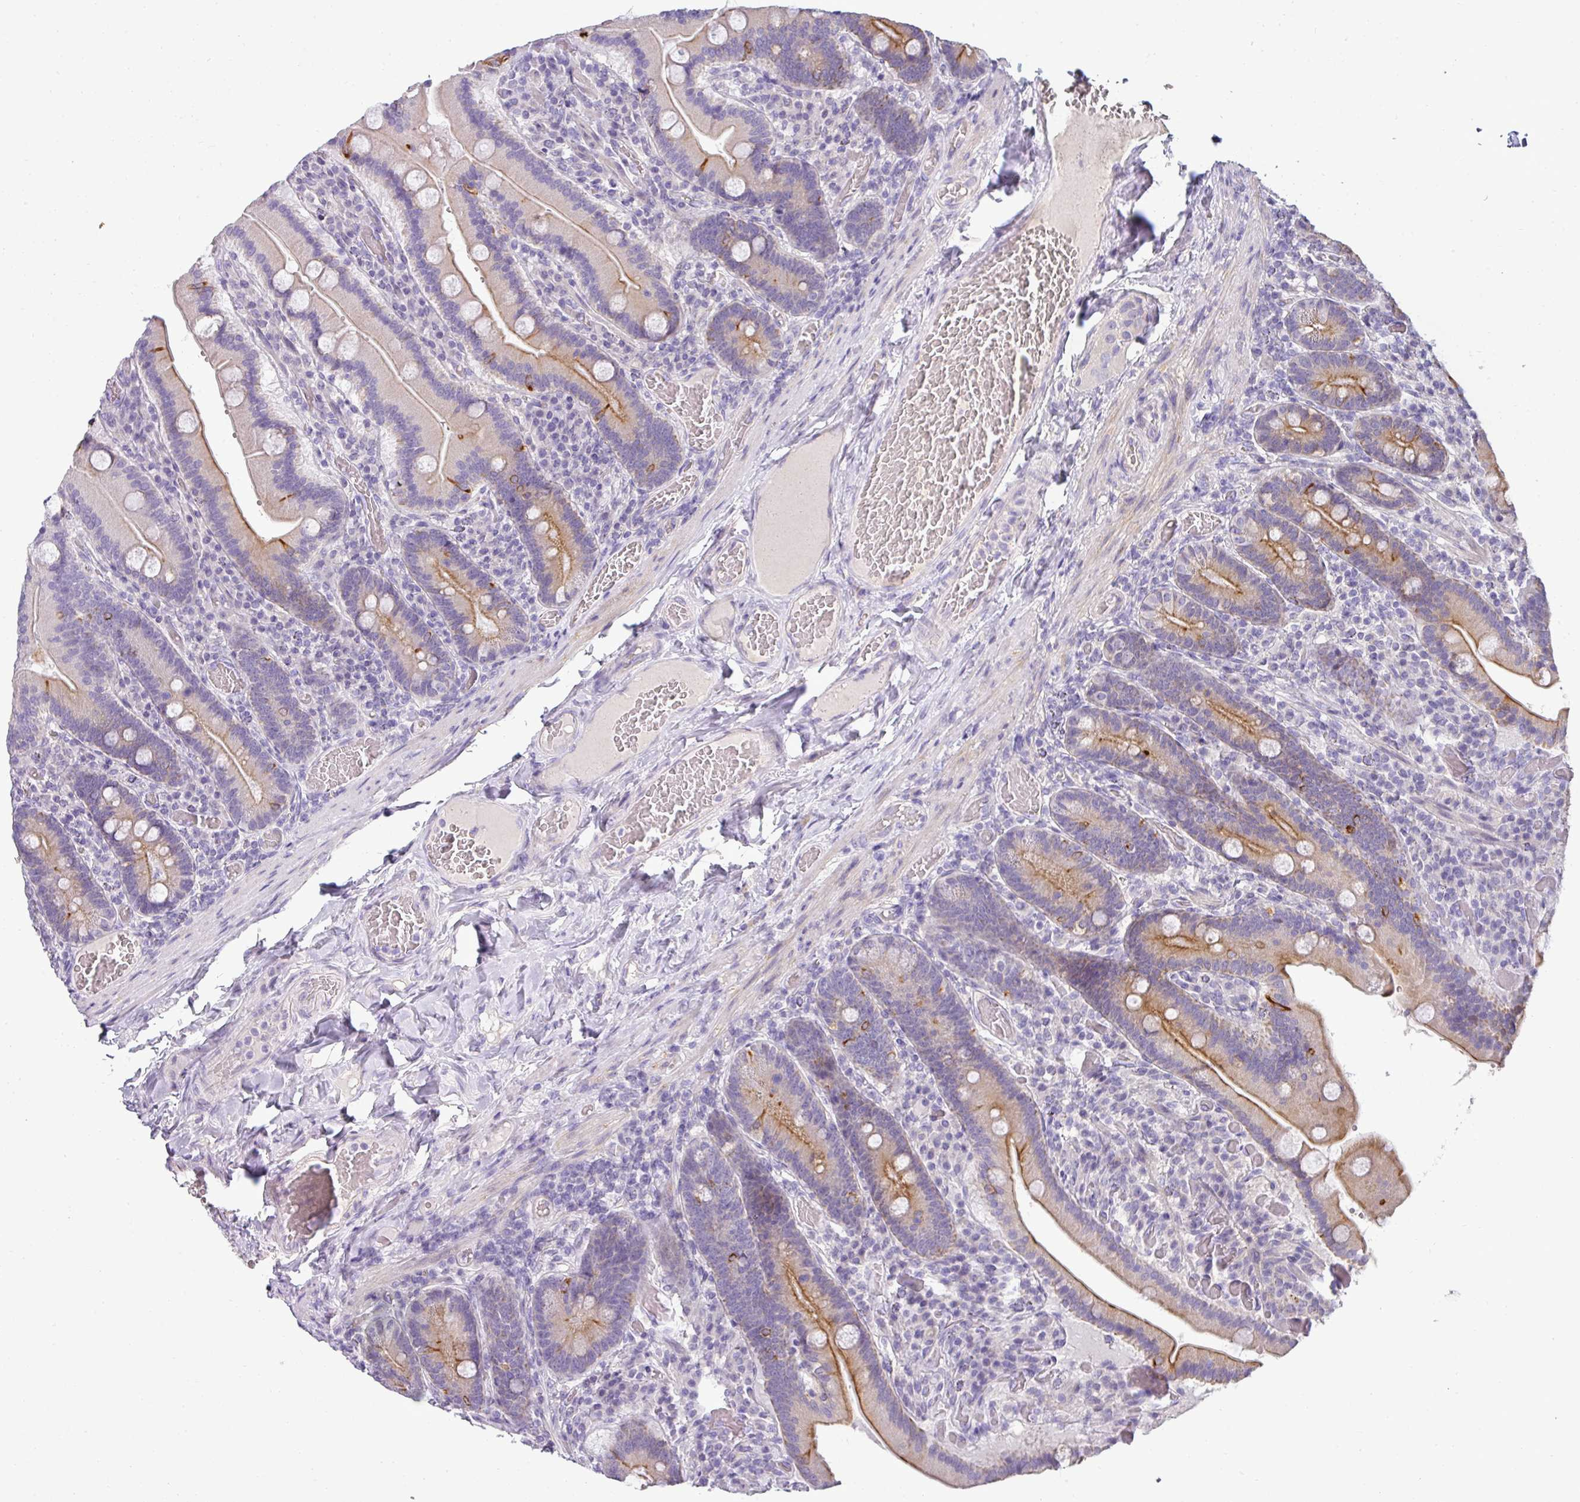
{"staining": {"intensity": "strong", "quantity": "25%-75%", "location": "cytoplasmic/membranous"}, "tissue": "duodenum", "cell_type": "Glandular cells", "image_type": "normal", "snomed": [{"axis": "morphology", "description": "Normal tissue, NOS"}, {"axis": "topography", "description": "Duodenum"}], "caption": "This photomicrograph displays IHC staining of unremarkable duodenum, with high strong cytoplasmic/membranous expression in approximately 25%-75% of glandular cells.", "gene": "ASXL3", "patient": {"sex": "female", "age": 62}}